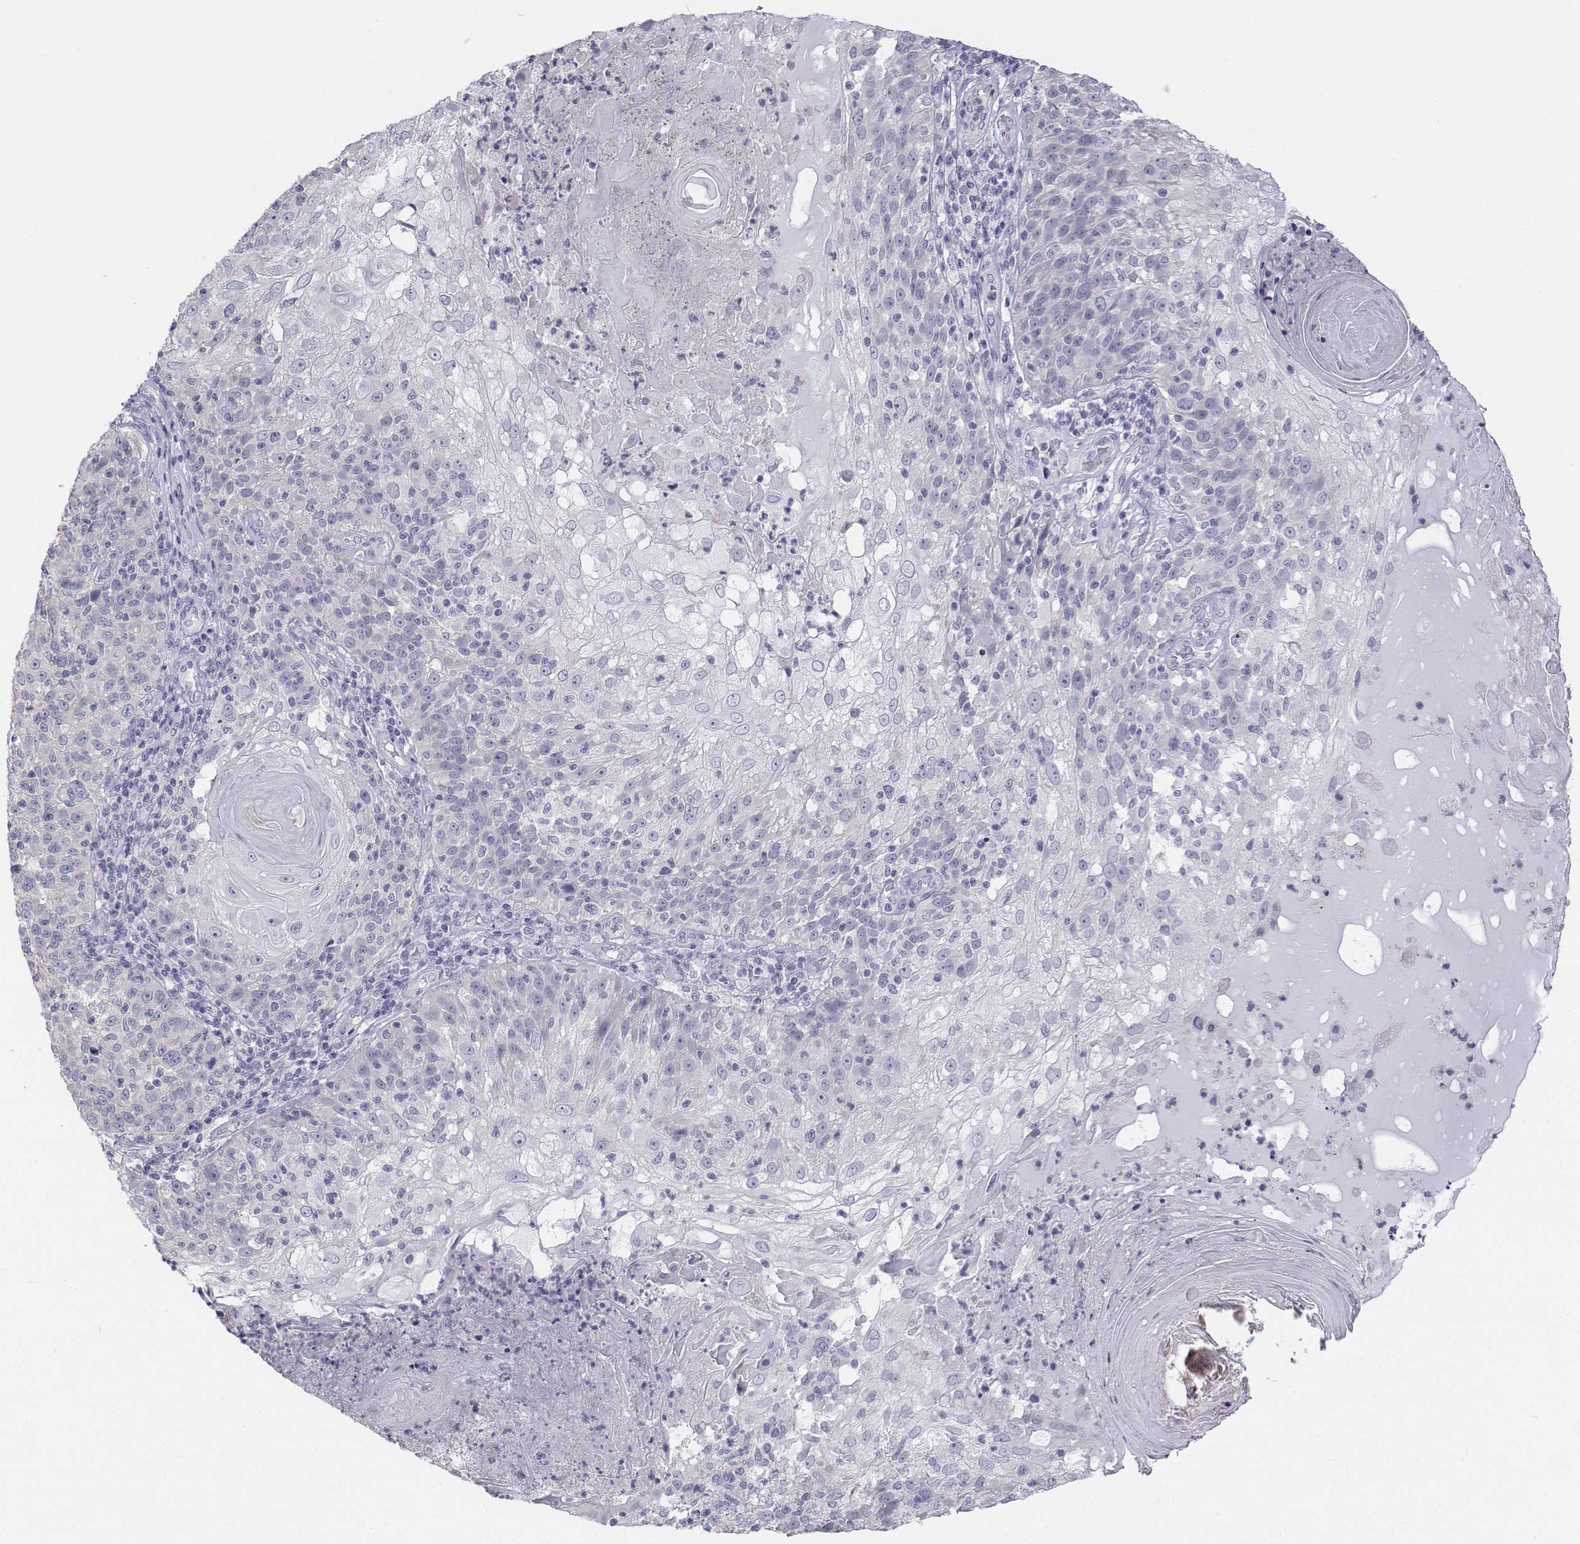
{"staining": {"intensity": "negative", "quantity": "none", "location": "none"}, "tissue": "skin cancer", "cell_type": "Tumor cells", "image_type": "cancer", "snomed": [{"axis": "morphology", "description": "Normal tissue, NOS"}, {"axis": "morphology", "description": "Squamous cell carcinoma, NOS"}, {"axis": "topography", "description": "Skin"}], "caption": "Human skin cancer (squamous cell carcinoma) stained for a protein using immunohistochemistry displays no positivity in tumor cells.", "gene": "LGSN", "patient": {"sex": "female", "age": 83}}